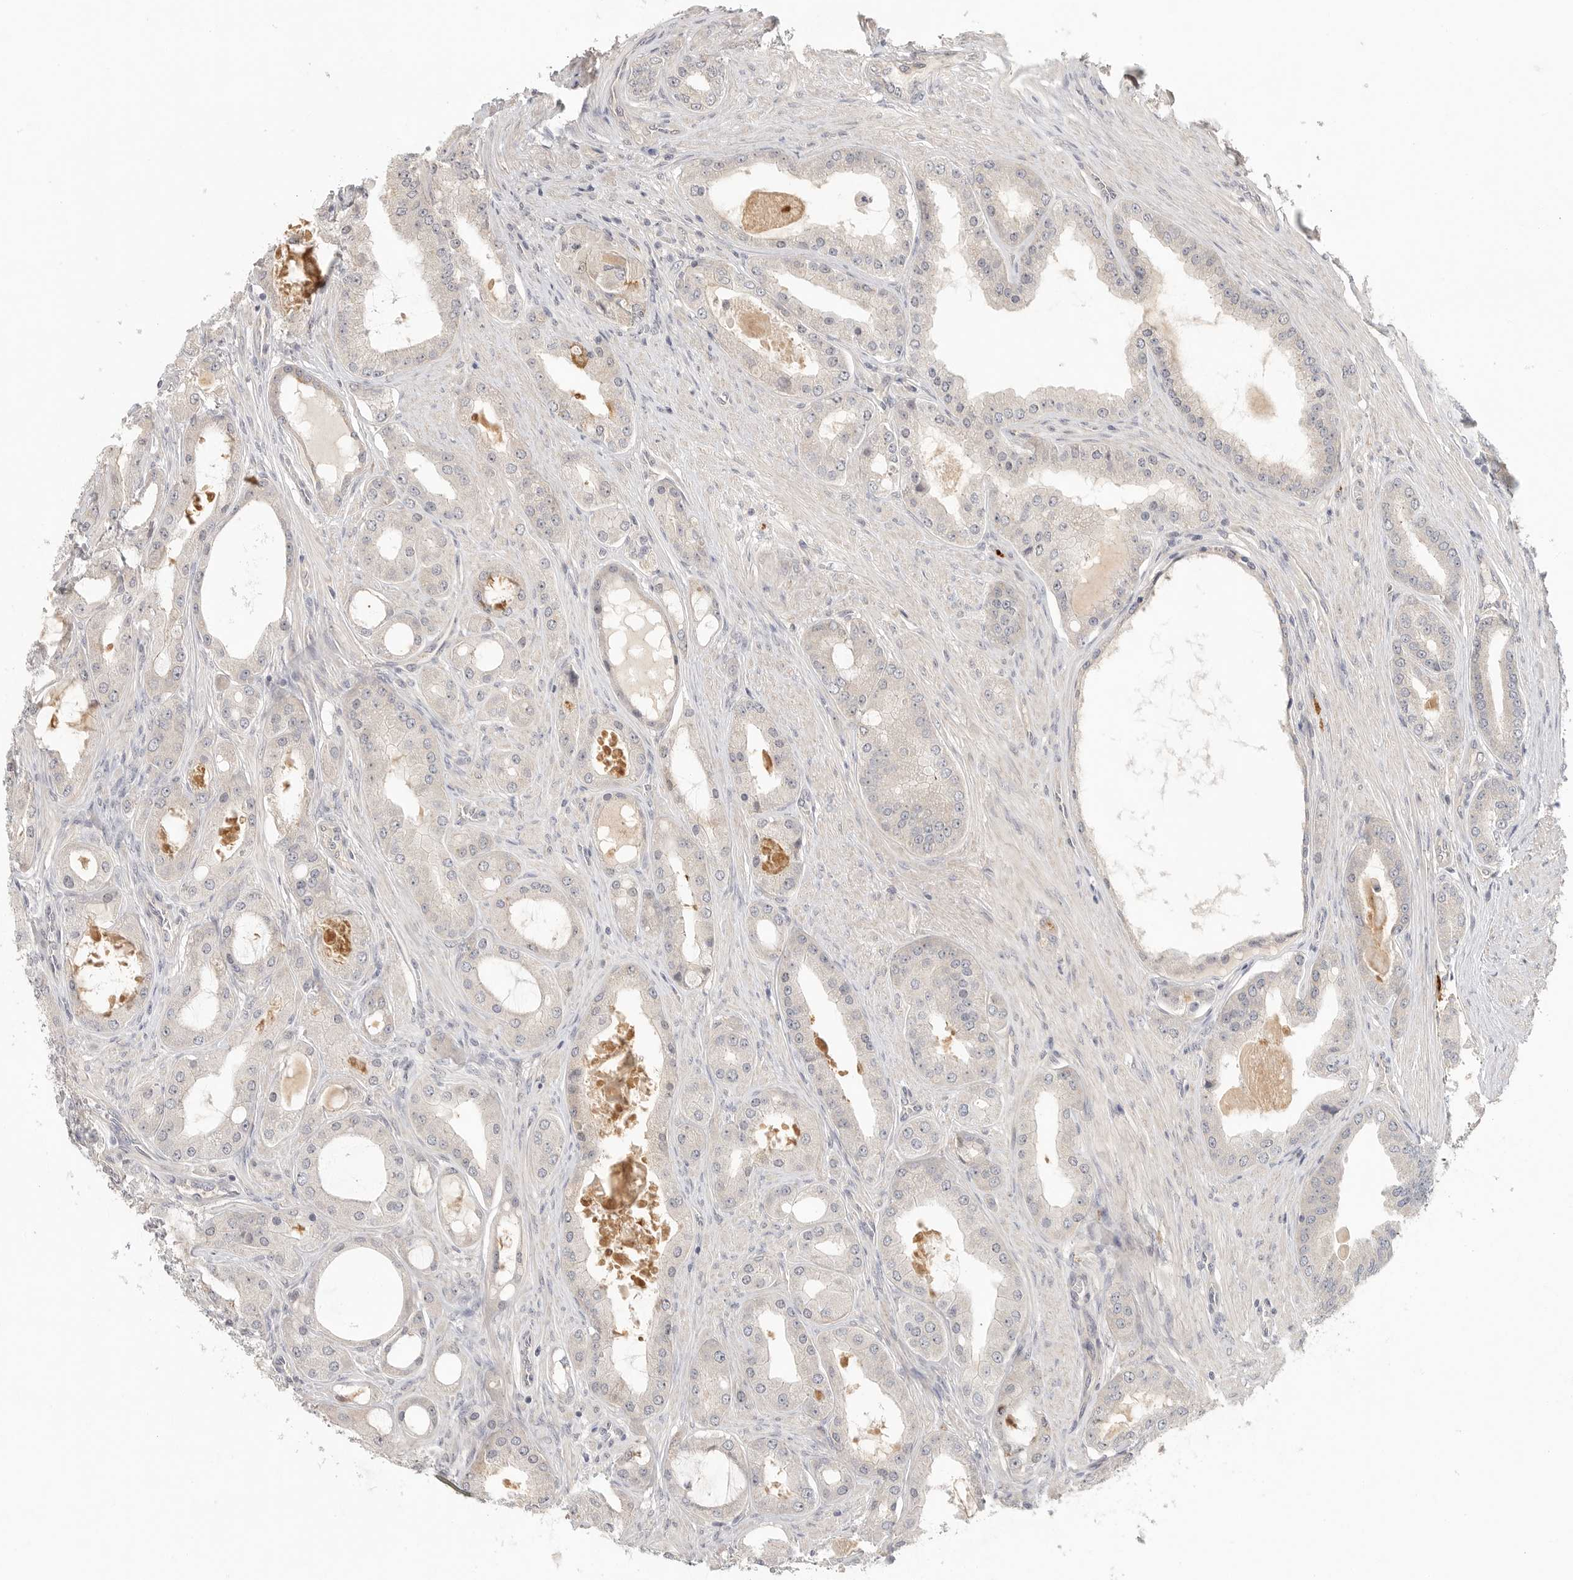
{"staining": {"intensity": "negative", "quantity": "none", "location": "none"}, "tissue": "prostate cancer", "cell_type": "Tumor cells", "image_type": "cancer", "snomed": [{"axis": "morphology", "description": "Adenocarcinoma, High grade"}, {"axis": "topography", "description": "Prostate"}], "caption": "A histopathology image of prostate high-grade adenocarcinoma stained for a protein reveals no brown staining in tumor cells. (Immunohistochemistry, brightfield microscopy, high magnification).", "gene": "HDAC6", "patient": {"sex": "male", "age": 60}}